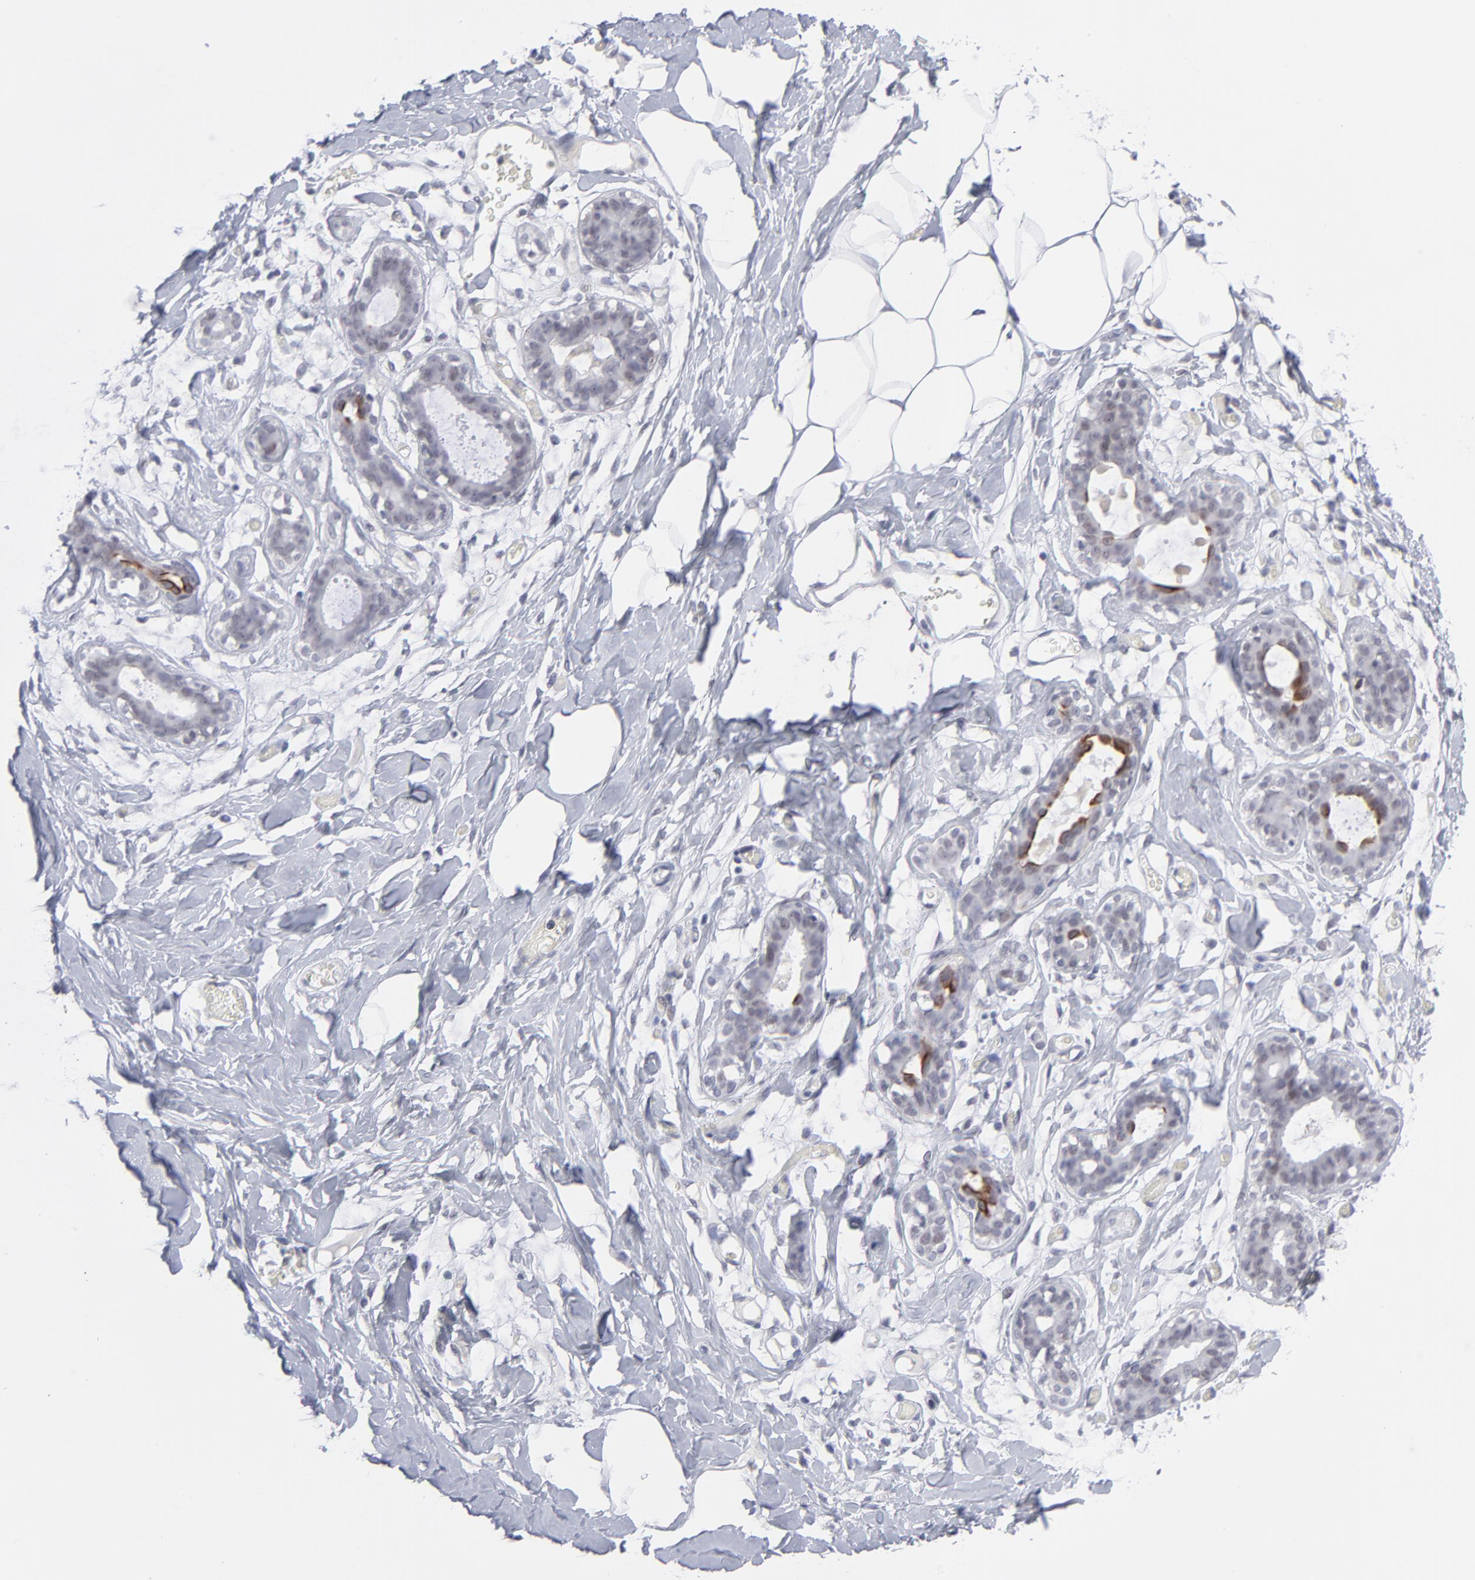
{"staining": {"intensity": "negative", "quantity": "none", "location": "none"}, "tissue": "breast", "cell_type": "Adipocytes", "image_type": "normal", "snomed": [{"axis": "morphology", "description": "Normal tissue, NOS"}, {"axis": "topography", "description": "Breast"}, {"axis": "topography", "description": "Adipose tissue"}], "caption": "A high-resolution image shows immunohistochemistry (IHC) staining of normal breast, which demonstrates no significant positivity in adipocytes. Nuclei are stained in blue.", "gene": "CCR2", "patient": {"sex": "female", "age": 25}}